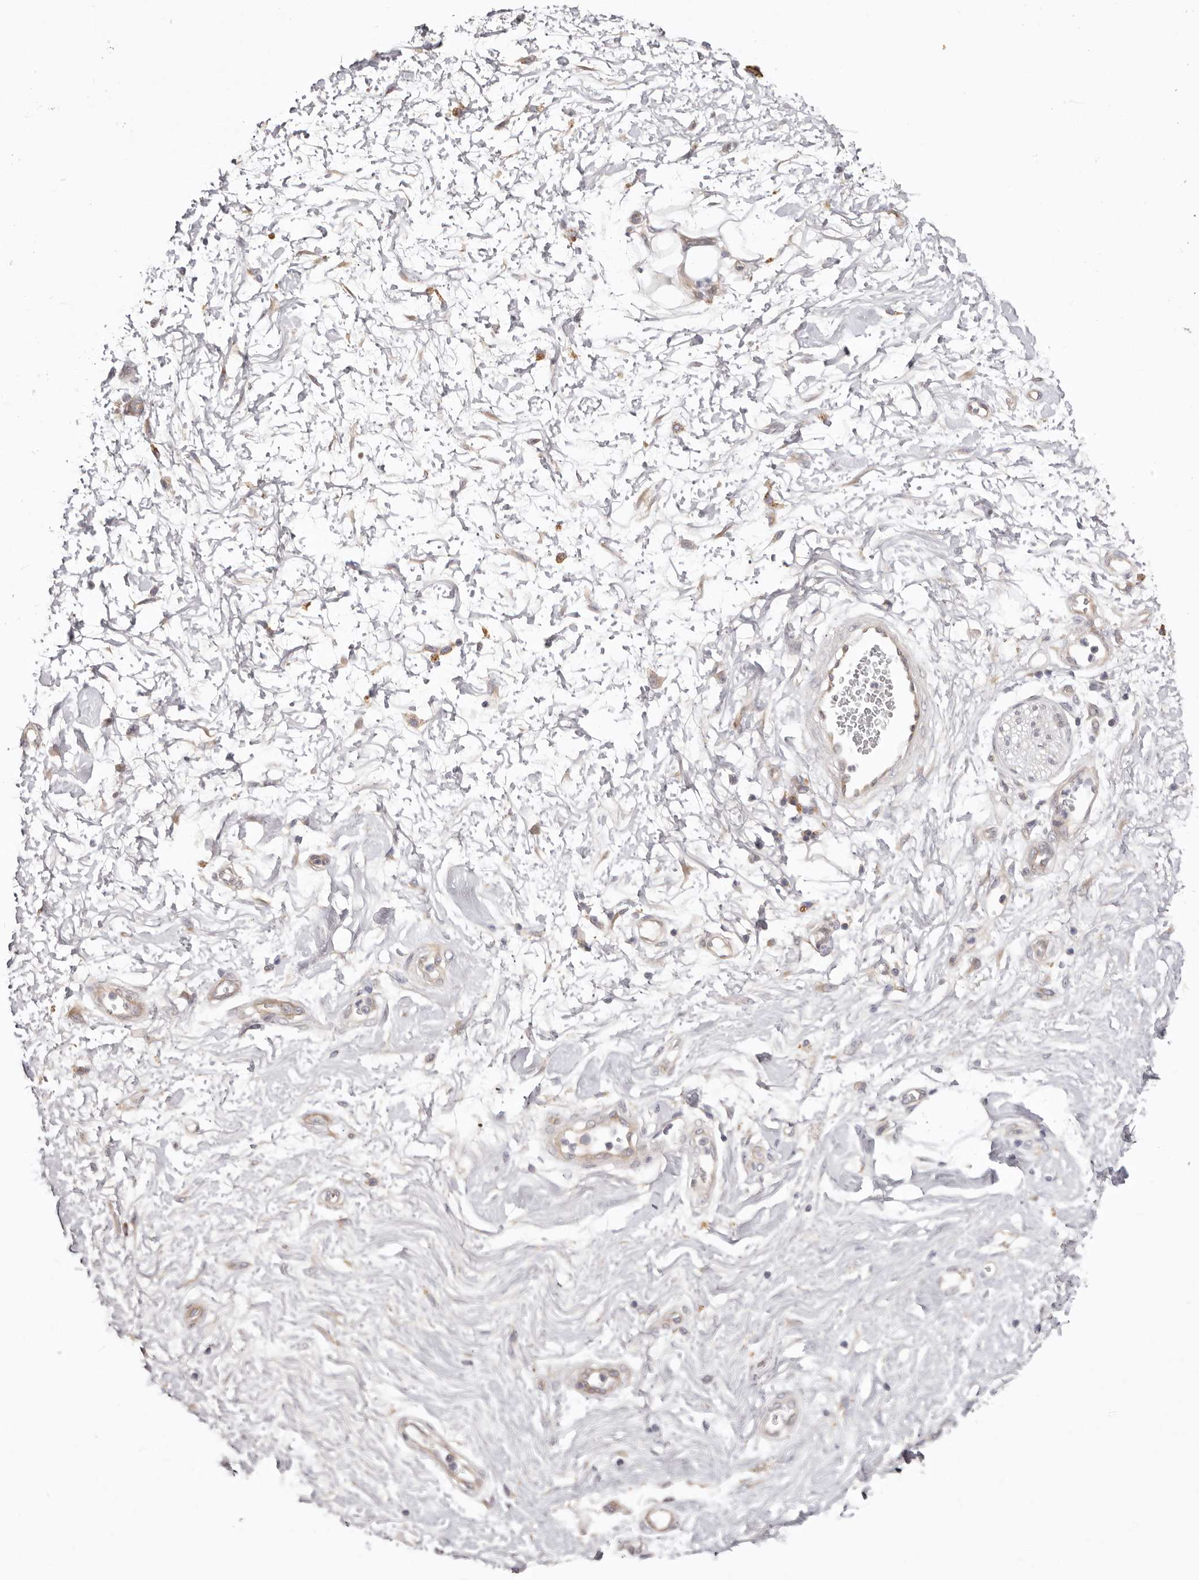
{"staining": {"intensity": "negative", "quantity": "none", "location": "none"}, "tissue": "adipose tissue", "cell_type": "Adipocytes", "image_type": "normal", "snomed": [{"axis": "morphology", "description": "Normal tissue, NOS"}, {"axis": "morphology", "description": "Adenocarcinoma, NOS"}, {"axis": "topography", "description": "Pancreas"}, {"axis": "topography", "description": "Peripheral nerve tissue"}], "caption": "This micrograph is of normal adipose tissue stained with IHC to label a protein in brown with the nuclei are counter-stained blue. There is no positivity in adipocytes.", "gene": "STK16", "patient": {"sex": "male", "age": 59}}